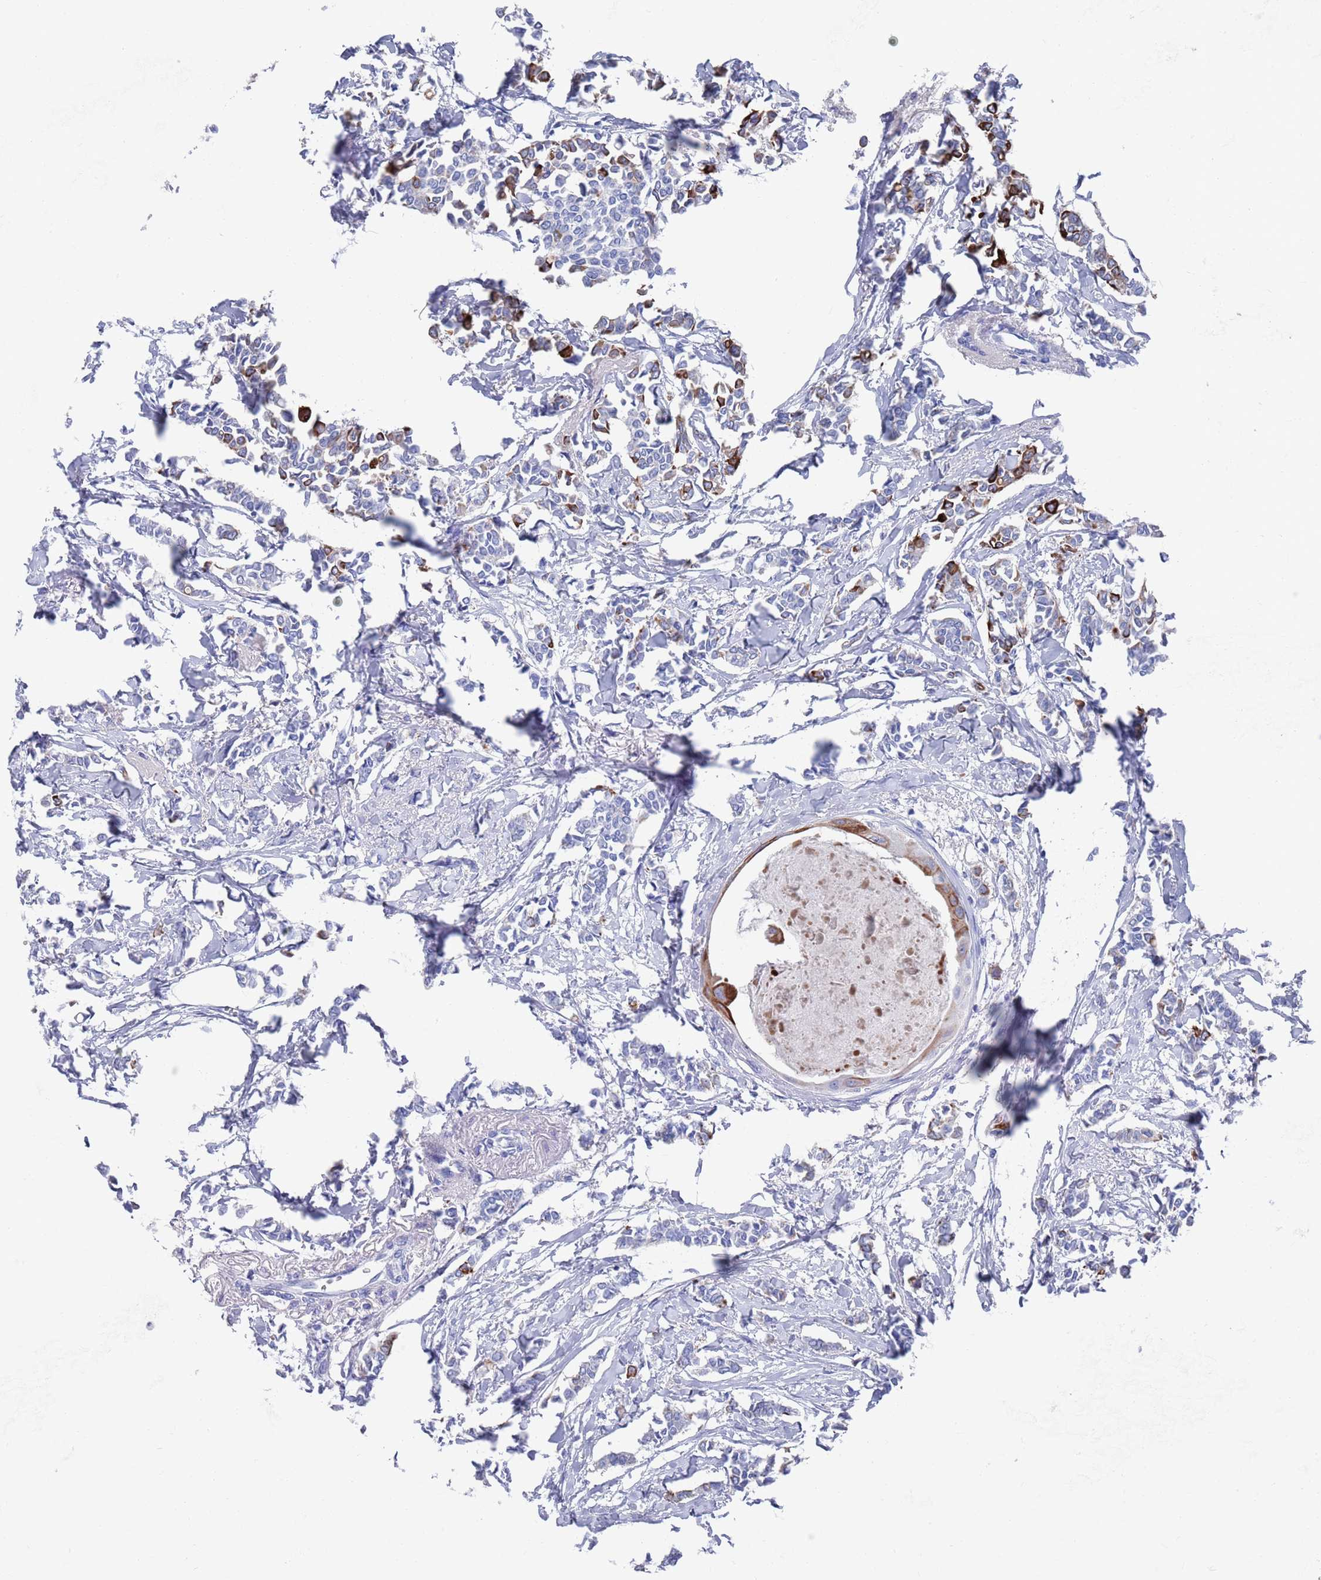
{"staining": {"intensity": "strong", "quantity": "<25%", "location": "cytoplasmic/membranous"}, "tissue": "breast cancer", "cell_type": "Tumor cells", "image_type": "cancer", "snomed": [{"axis": "morphology", "description": "Duct carcinoma"}, {"axis": "topography", "description": "Breast"}], "caption": "About <25% of tumor cells in breast intraductal carcinoma reveal strong cytoplasmic/membranous protein expression as visualized by brown immunohistochemical staining.", "gene": "MTMR2", "patient": {"sex": "female", "age": 41}}